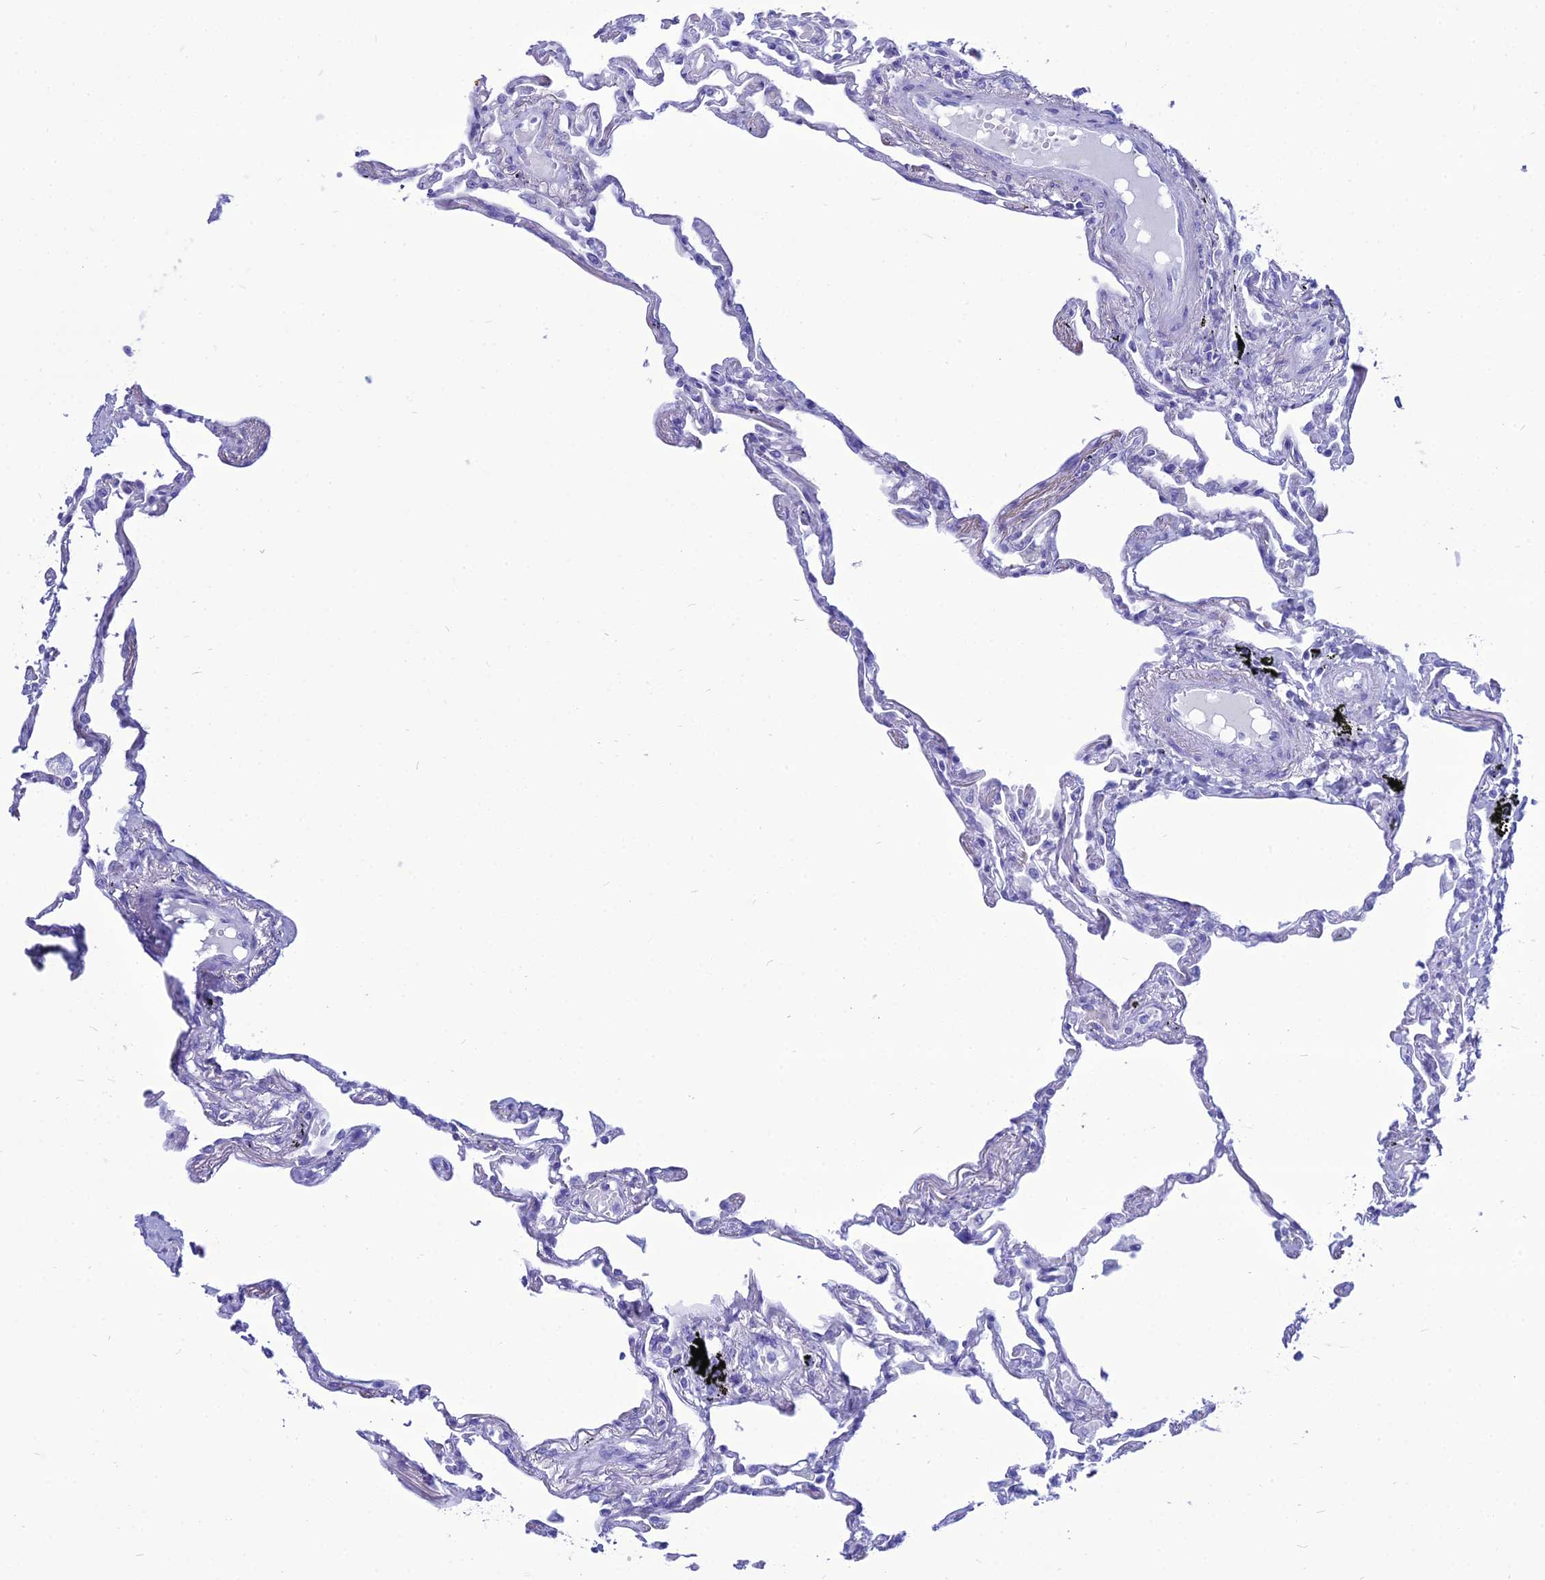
{"staining": {"intensity": "negative", "quantity": "none", "location": "none"}, "tissue": "lung", "cell_type": "Alveolar cells", "image_type": "normal", "snomed": [{"axis": "morphology", "description": "Normal tissue, NOS"}, {"axis": "topography", "description": "Lung"}], "caption": "Immunohistochemistry image of normal human lung stained for a protein (brown), which reveals no expression in alveolar cells. (DAB immunohistochemistry with hematoxylin counter stain).", "gene": "PNMA5", "patient": {"sex": "female", "age": 67}}